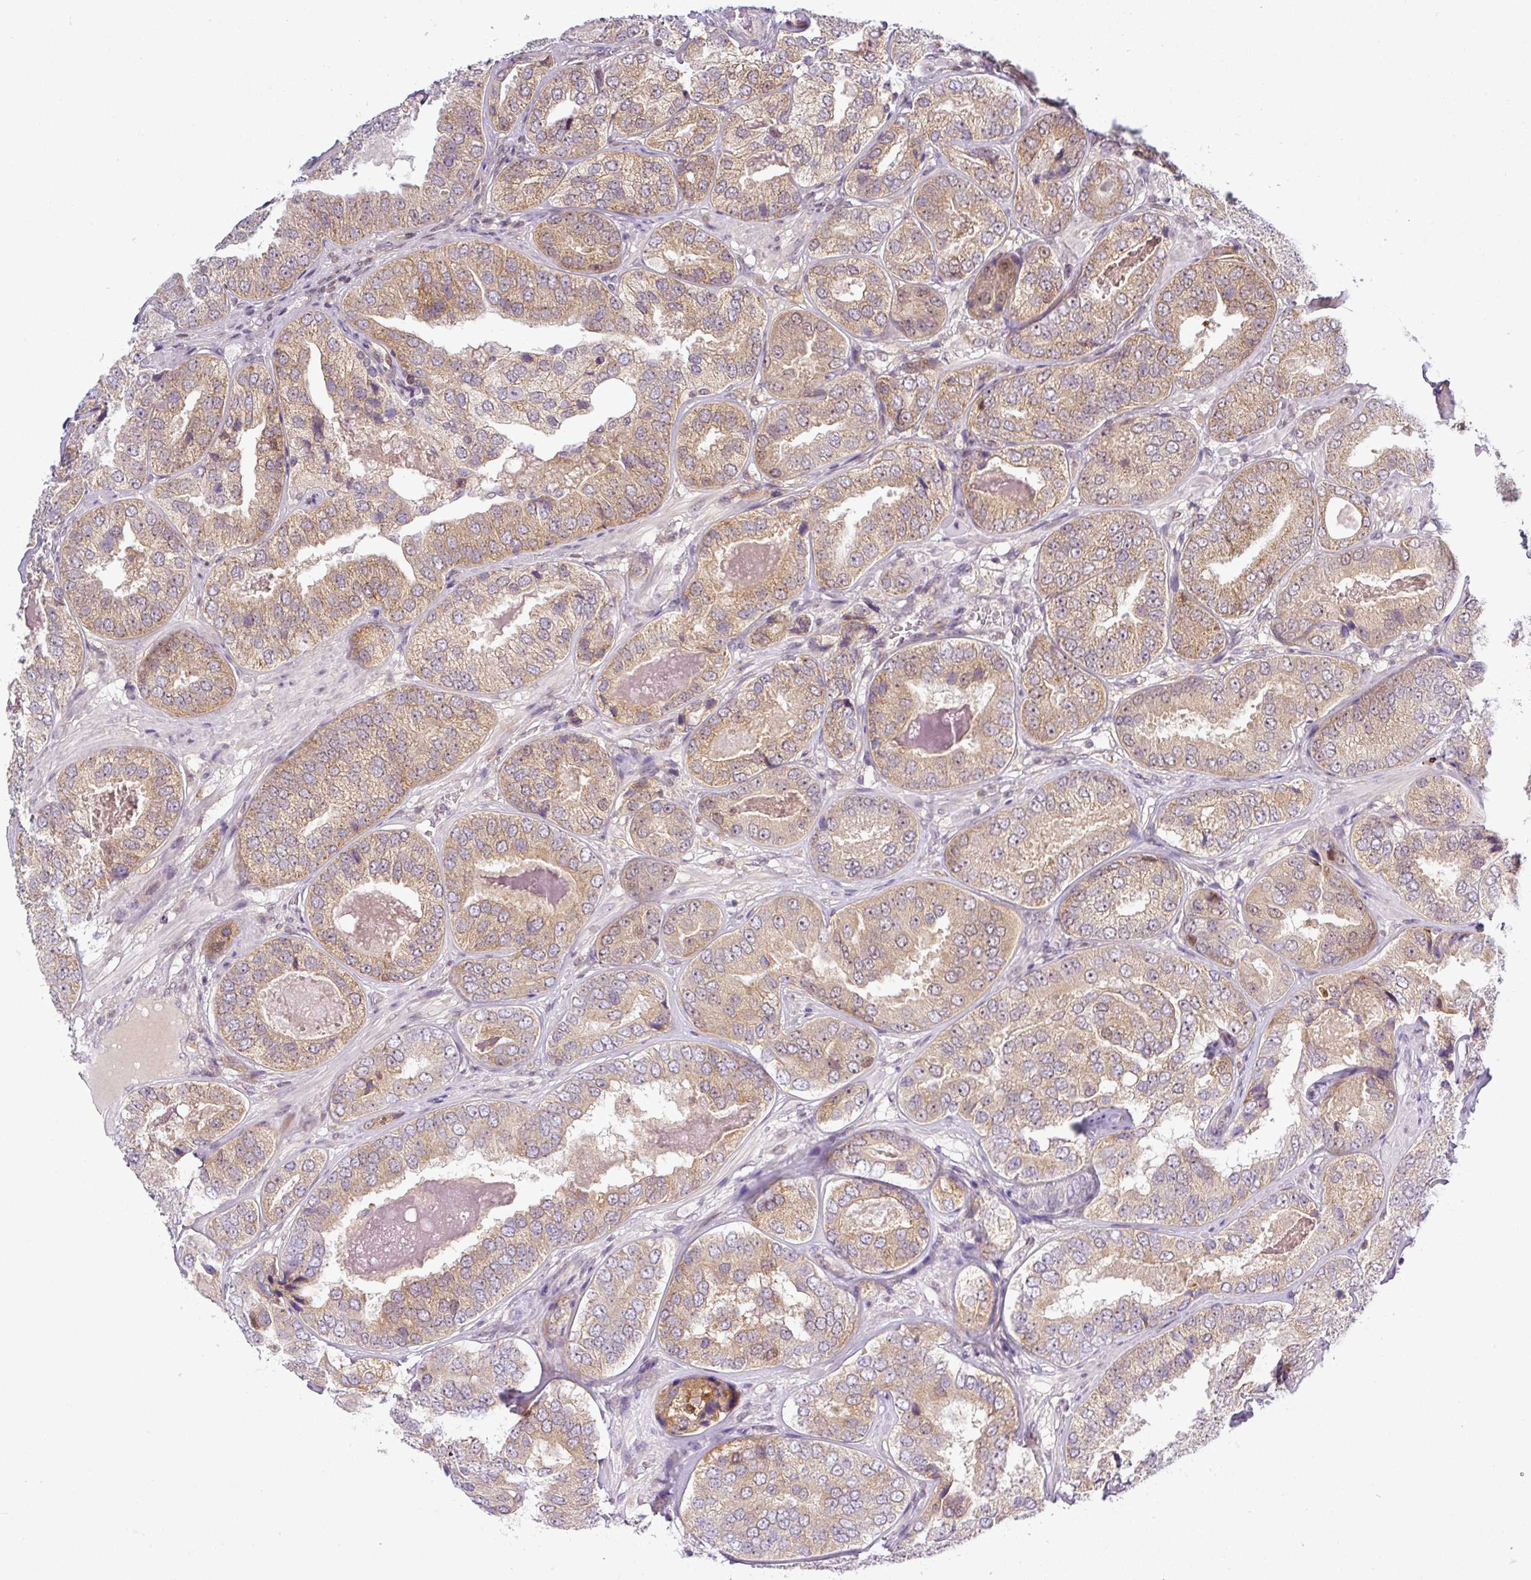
{"staining": {"intensity": "moderate", "quantity": ">75%", "location": "cytoplasmic/membranous"}, "tissue": "prostate cancer", "cell_type": "Tumor cells", "image_type": "cancer", "snomed": [{"axis": "morphology", "description": "Adenocarcinoma, High grade"}, {"axis": "topography", "description": "Prostate"}], "caption": "Brown immunohistochemical staining in prostate cancer shows moderate cytoplasmic/membranous staining in approximately >75% of tumor cells.", "gene": "NDUFB2", "patient": {"sex": "male", "age": 63}}